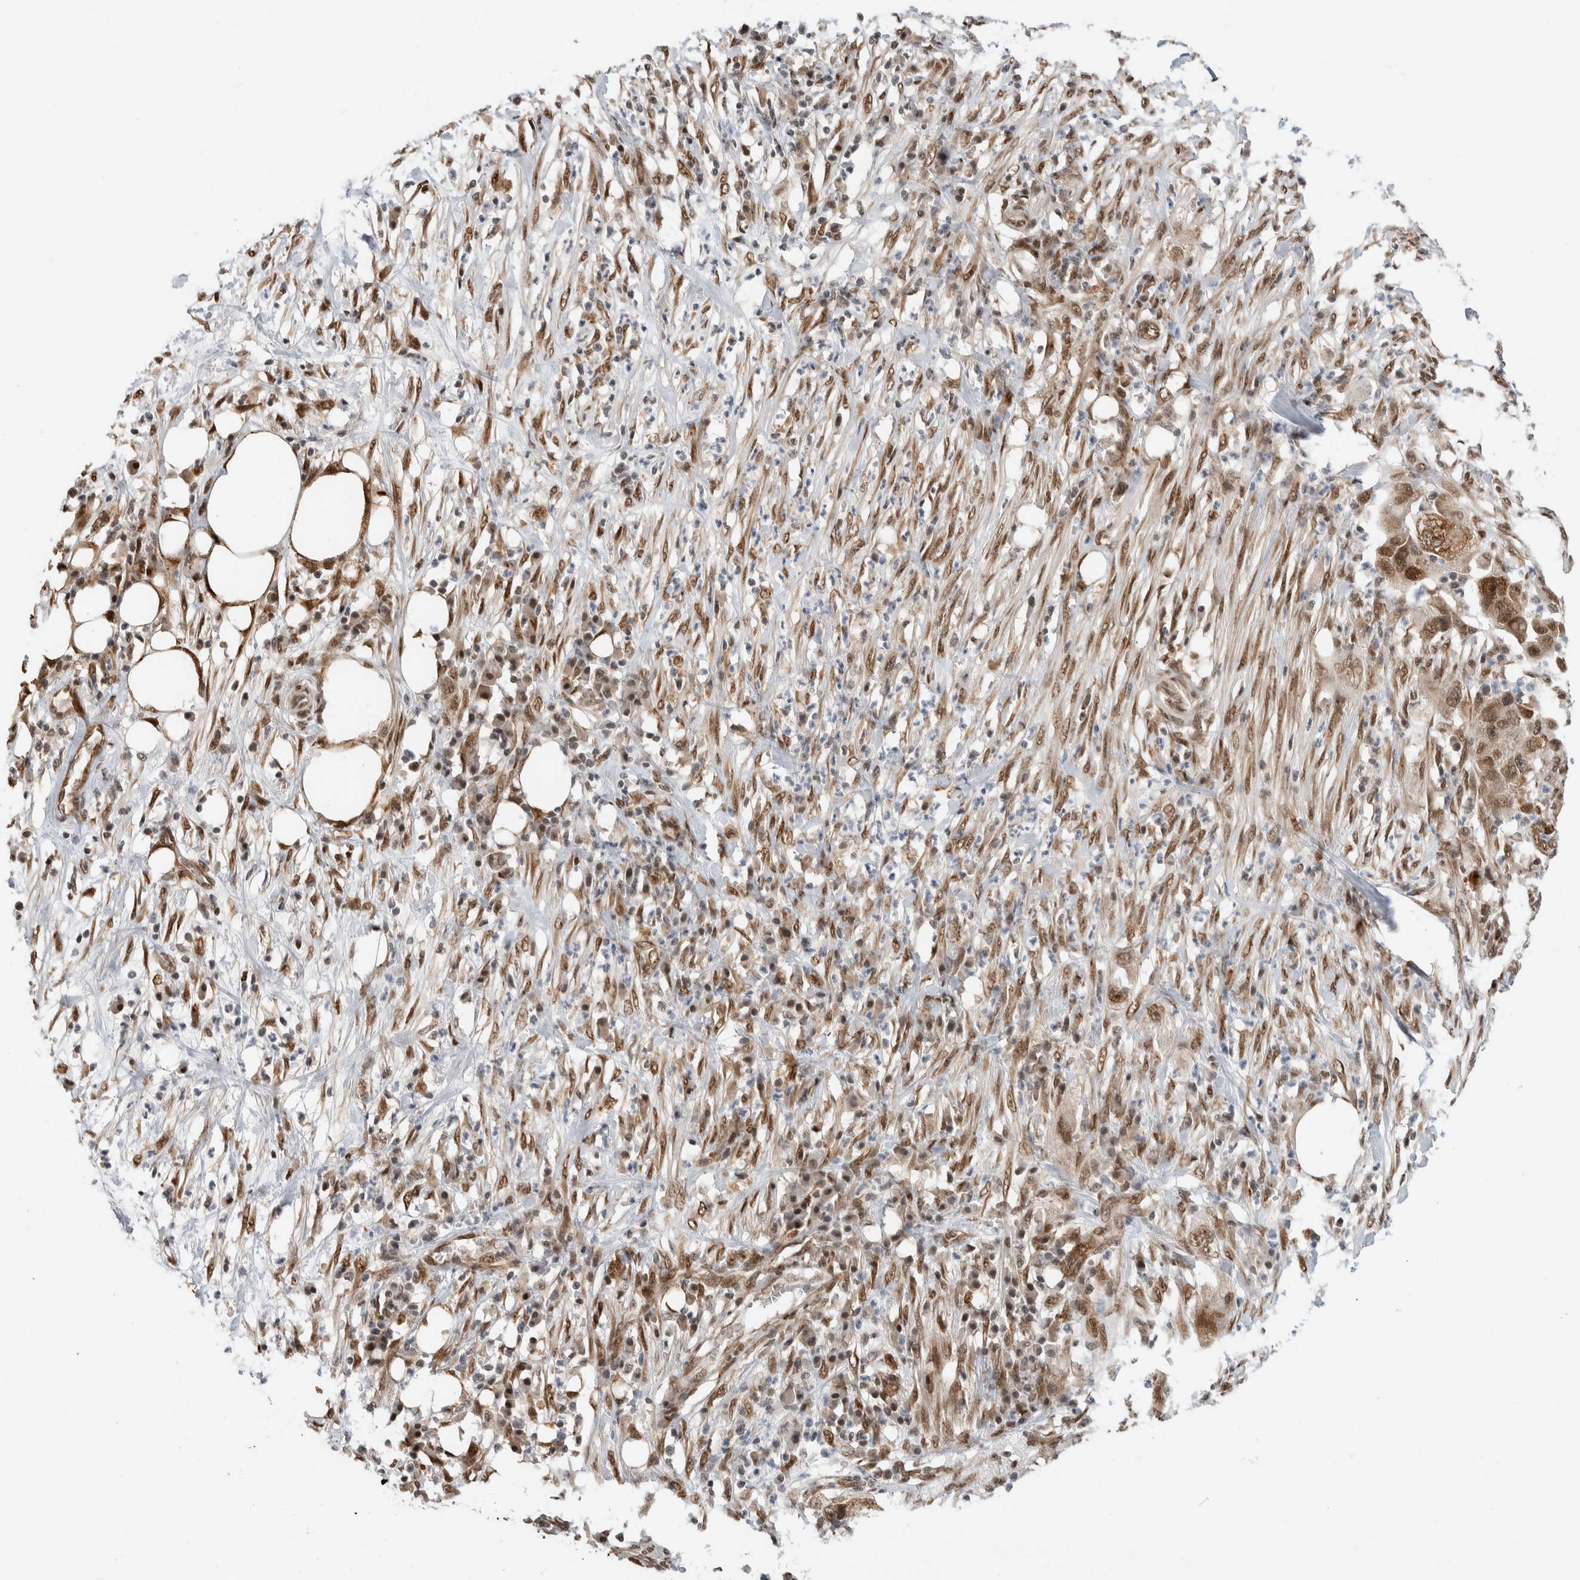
{"staining": {"intensity": "moderate", "quantity": ">75%", "location": "cytoplasmic/membranous,nuclear"}, "tissue": "pancreatic cancer", "cell_type": "Tumor cells", "image_type": "cancer", "snomed": [{"axis": "morphology", "description": "Adenocarcinoma, NOS"}, {"axis": "topography", "description": "Pancreas"}], "caption": "Moderate cytoplasmic/membranous and nuclear protein positivity is identified in about >75% of tumor cells in pancreatic cancer (adenocarcinoma). Nuclei are stained in blue.", "gene": "TNRC18", "patient": {"sex": "female", "age": 78}}